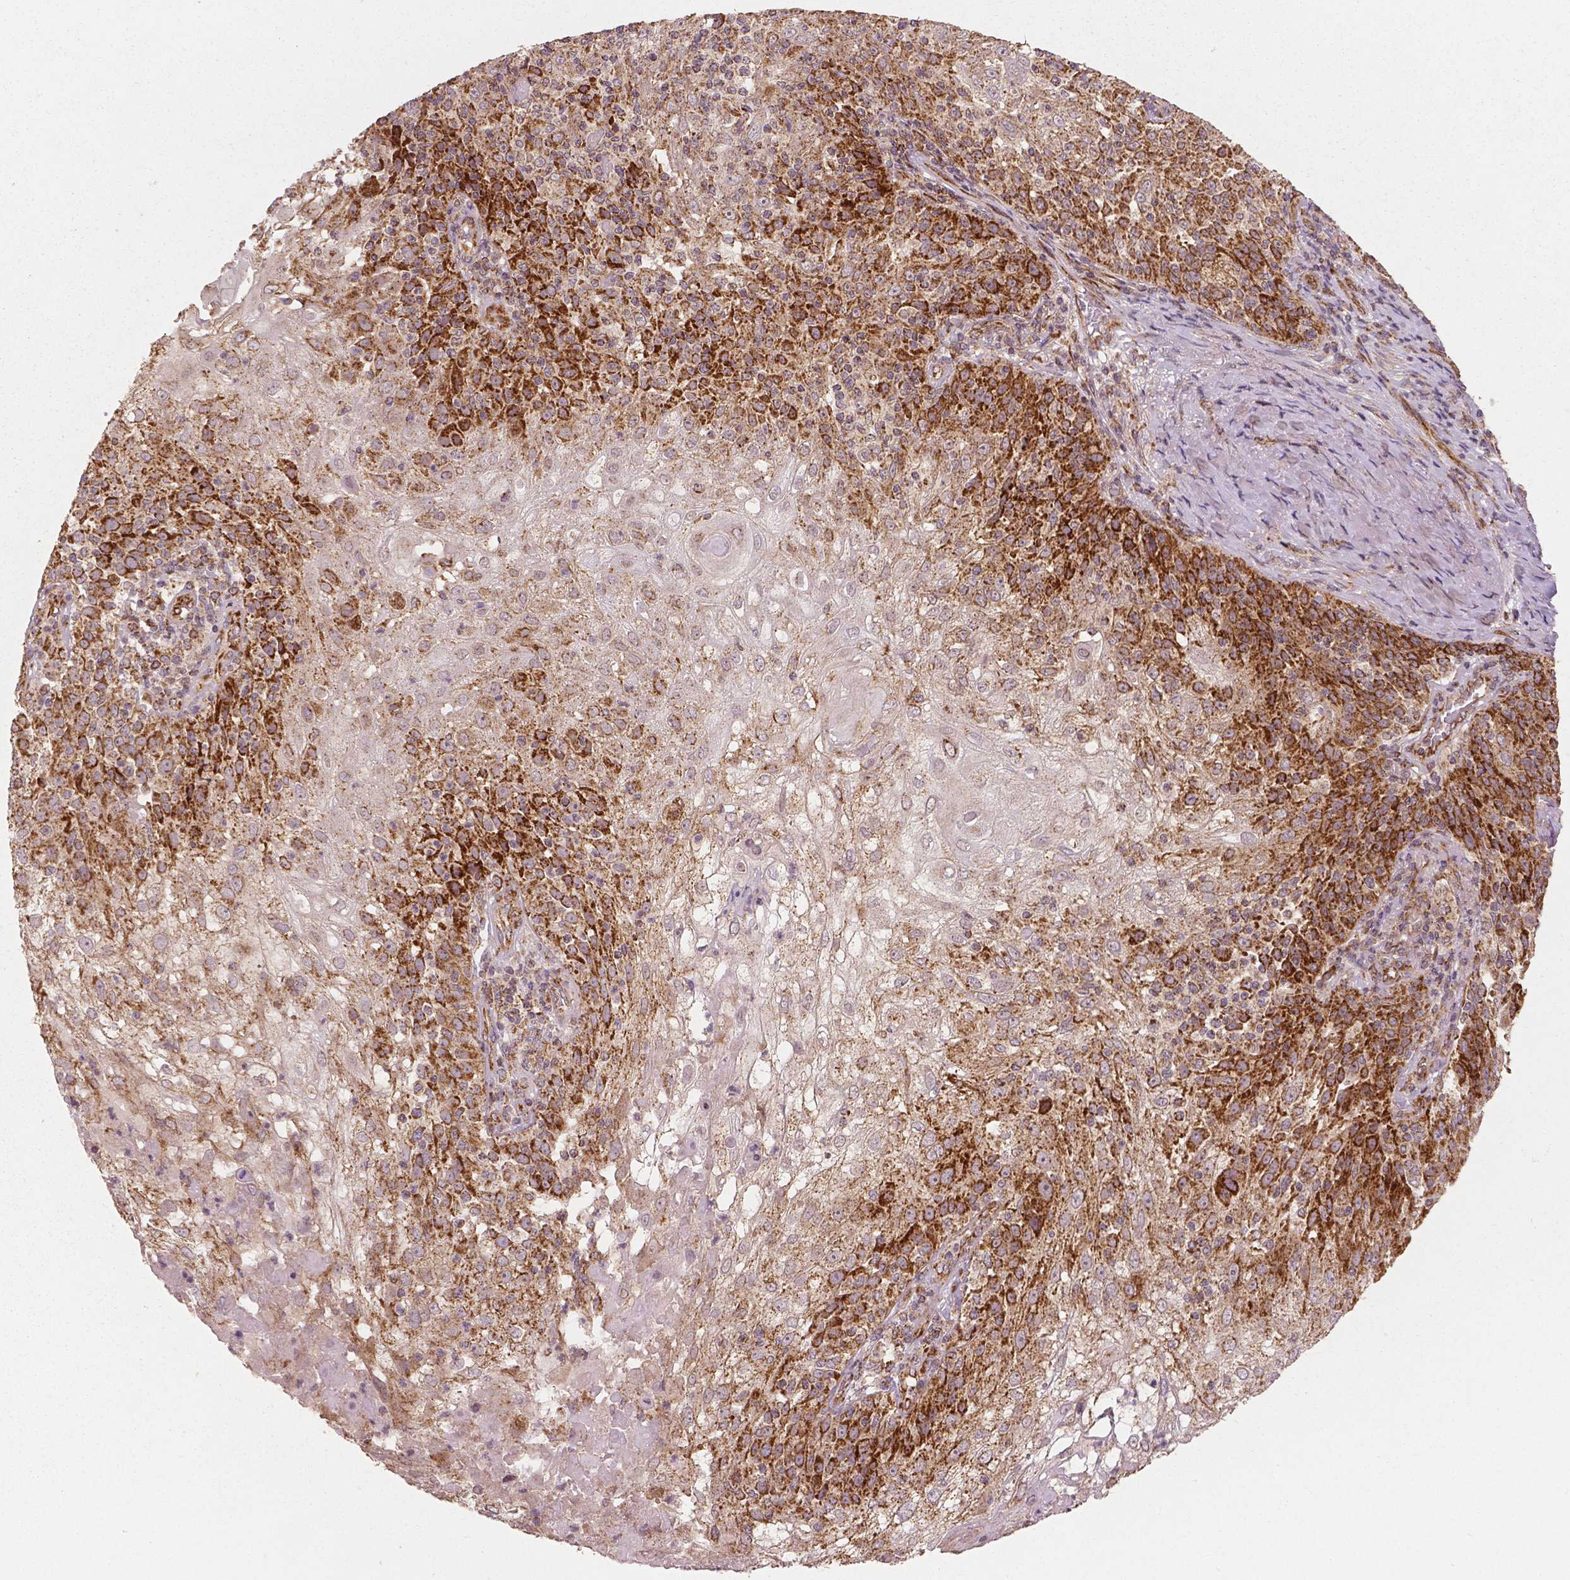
{"staining": {"intensity": "strong", "quantity": "25%-75%", "location": "cytoplasmic/membranous"}, "tissue": "skin cancer", "cell_type": "Tumor cells", "image_type": "cancer", "snomed": [{"axis": "morphology", "description": "Normal tissue, NOS"}, {"axis": "morphology", "description": "Squamous cell carcinoma, NOS"}, {"axis": "topography", "description": "Skin"}], "caption": "Brown immunohistochemical staining in skin cancer (squamous cell carcinoma) exhibits strong cytoplasmic/membranous staining in about 25%-75% of tumor cells. The protein is stained brown, and the nuclei are stained in blue (DAB (3,3'-diaminobenzidine) IHC with brightfield microscopy, high magnification).", "gene": "PGAM5", "patient": {"sex": "female", "age": 83}}